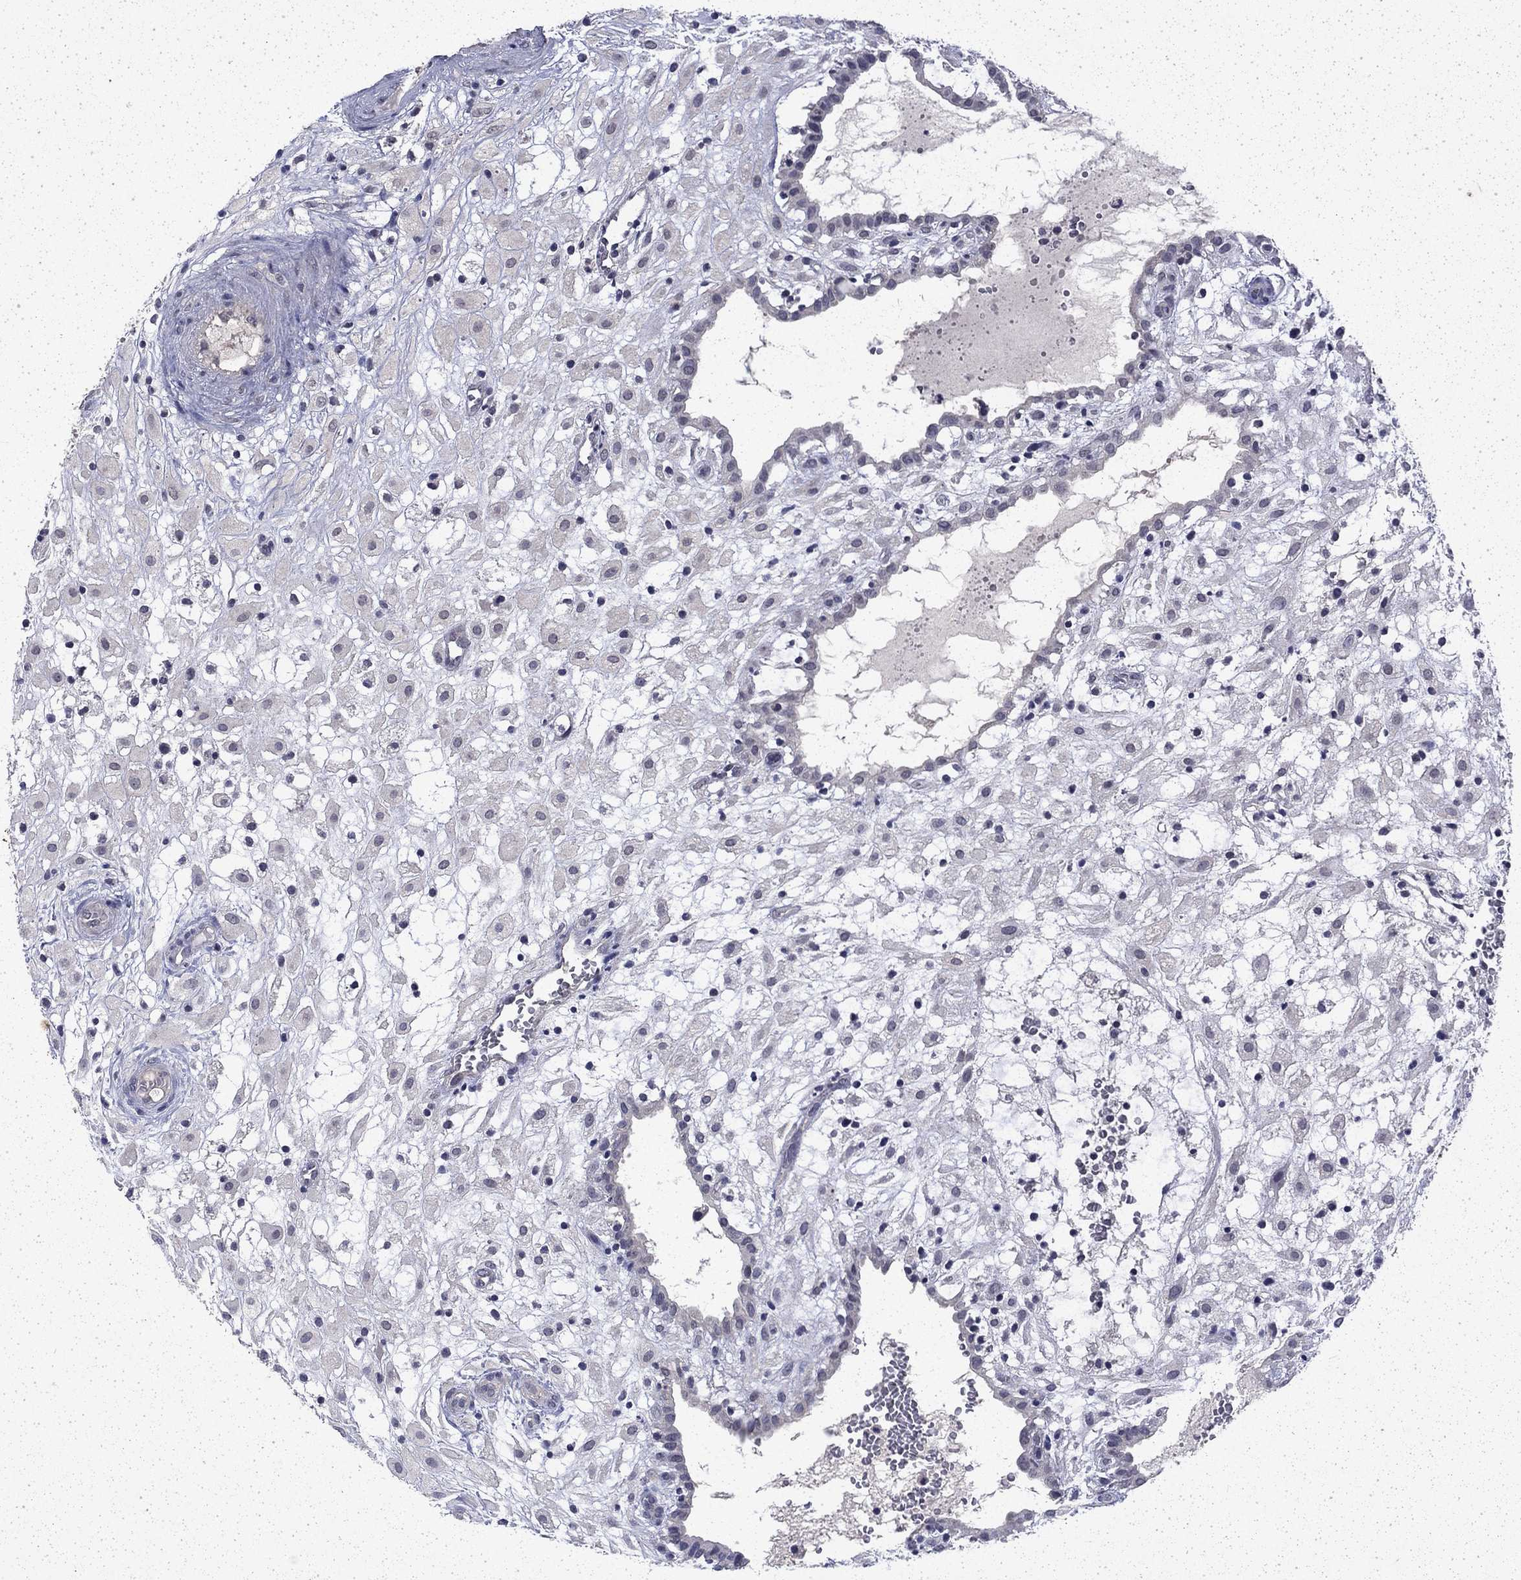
{"staining": {"intensity": "negative", "quantity": "none", "location": "none"}, "tissue": "placenta", "cell_type": "Decidual cells", "image_type": "normal", "snomed": [{"axis": "morphology", "description": "Normal tissue, NOS"}, {"axis": "topography", "description": "Placenta"}], "caption": "DAB immunohistochemical staining of unremarkable placenta displays no significant expression in decidual cells. Brightfield microscopy of immunohistochemistry stained with DAB (3,3'-diaminobenzidine) (brown) and hematoxylin (blue), captured at high magnification.", "gene": "CHAT", "patient": {"sex": "female", "age": 24}}